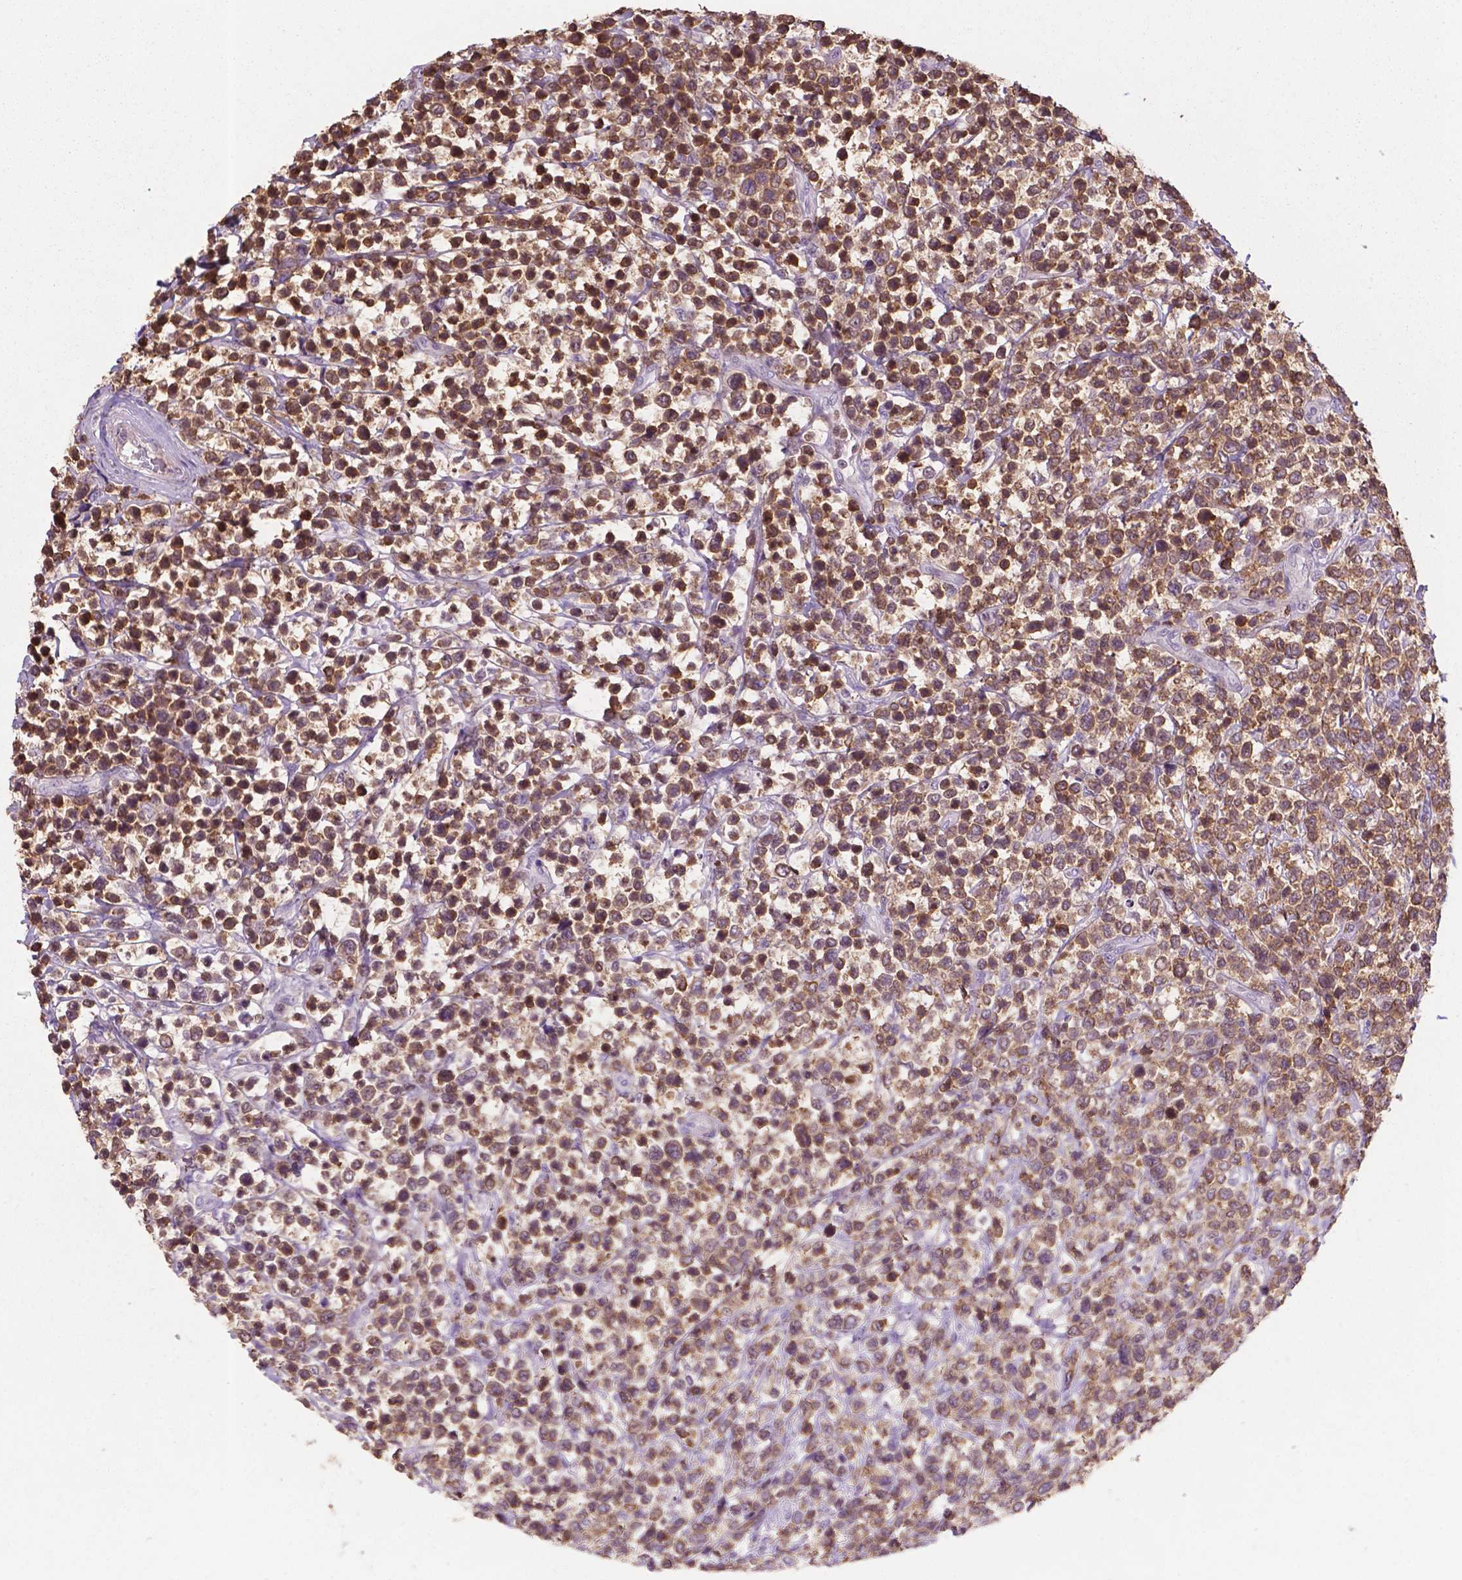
{"staining": {"intensity": "moderate", "quantity": ">75%", "location": "cytoplasmic/membranous,nuclear"}, "tissue": "lymphoma", "cell_type": "Tumor cells", "image_type": "cancer", "snomed": [{"axis": "morphology", "description": "Malignant lymphoma, non-Hodgkin's type, High grade"}, {"axis": "topography", "description": "Soft tissue"}], "caption": "Approximately >75% of tumor cells in human lymphoma display moderate cytoplasmic/membranous and nuclear protein positivity as visualized by brown immunohistochemical staining.", "gene": "TBC1D10C", "patient": {"sex": "female", "age": 56}}